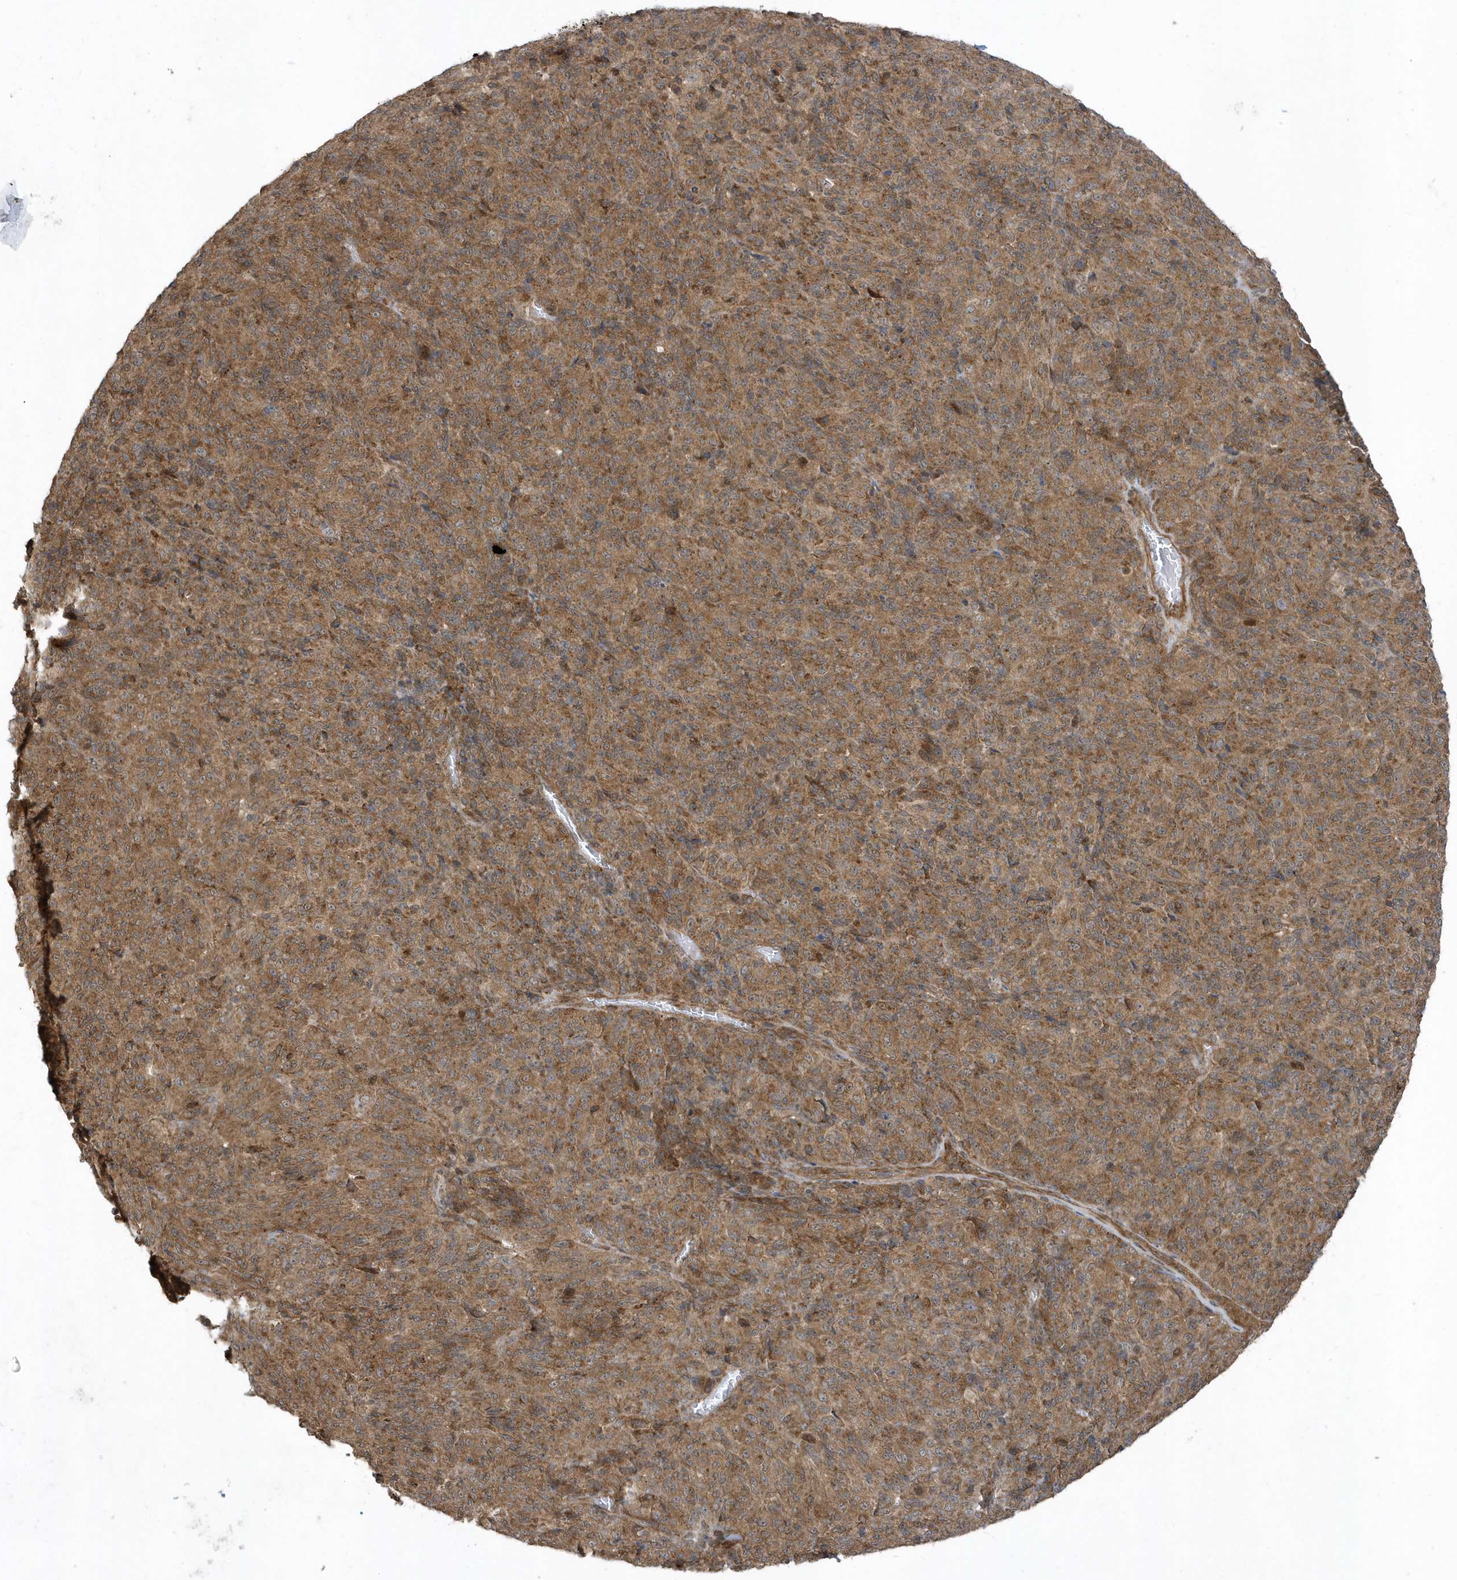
{"staining": {"intensity": "moderate", "quantity": ">75%", "location": "cytoplasmic/membranous"}, "tissue": "melanoma", "cell_type": "Tumor cells", "image_type": "cancer", "snomed": [{"axis": "morphology", "description": "Malignant melanoma, Metastatic site"}, {"axis": "topography", "description": "Brain"}], "caption": "Tumor cells exhibit medium levels of moderate cytoplasmic/membranous staining in about >75% of cells in melanoma. (IHC, brightfield microscopy, high magnification).", "gene": "STAMBP", "patient": {"sex": "female", "age": 56}}